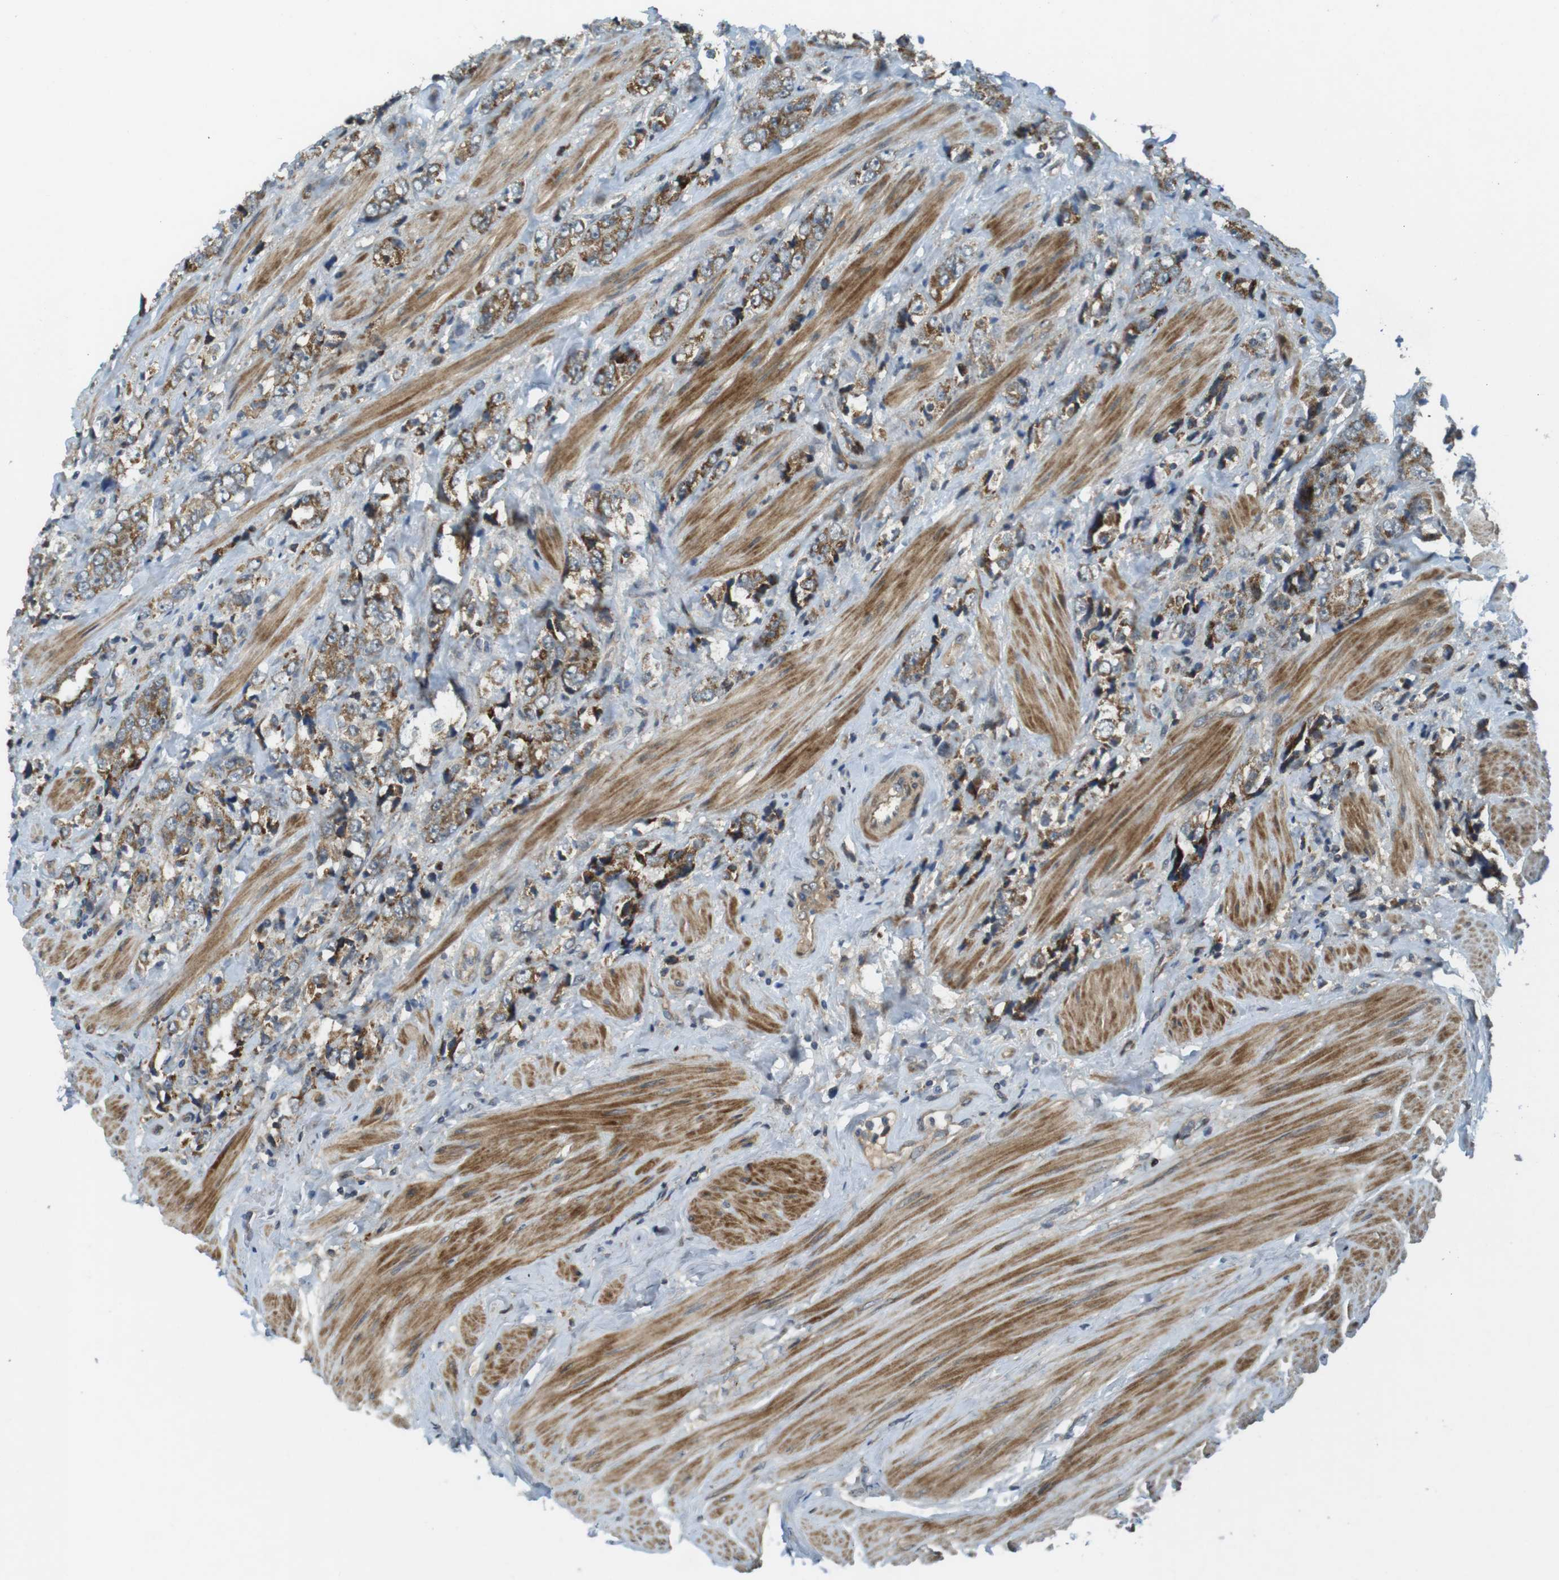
{"staining": {"intensity": "moderate", "quantity": ">75%", "location": "cytoplasmic/membranous"}, "tissue": "prostate cancer", "cell_type": "Tumor cells", "image_type": "cancer", "snomed": [{"axis": "morphology", "description": "Adenocarcinoma, High grade"}, {"axis": "topography", "description": "Prostate"}], "caption": "IHC histopathology image of human prostate adenocarcinoma (high-grade) stained for a protein (brown), which reveals medium levels of moderate cytoplasmic/membranous staining in approximately >75% of tumor cells.", "gene": "IFFO2", "patient": {"sex": "male", "age": 61}}